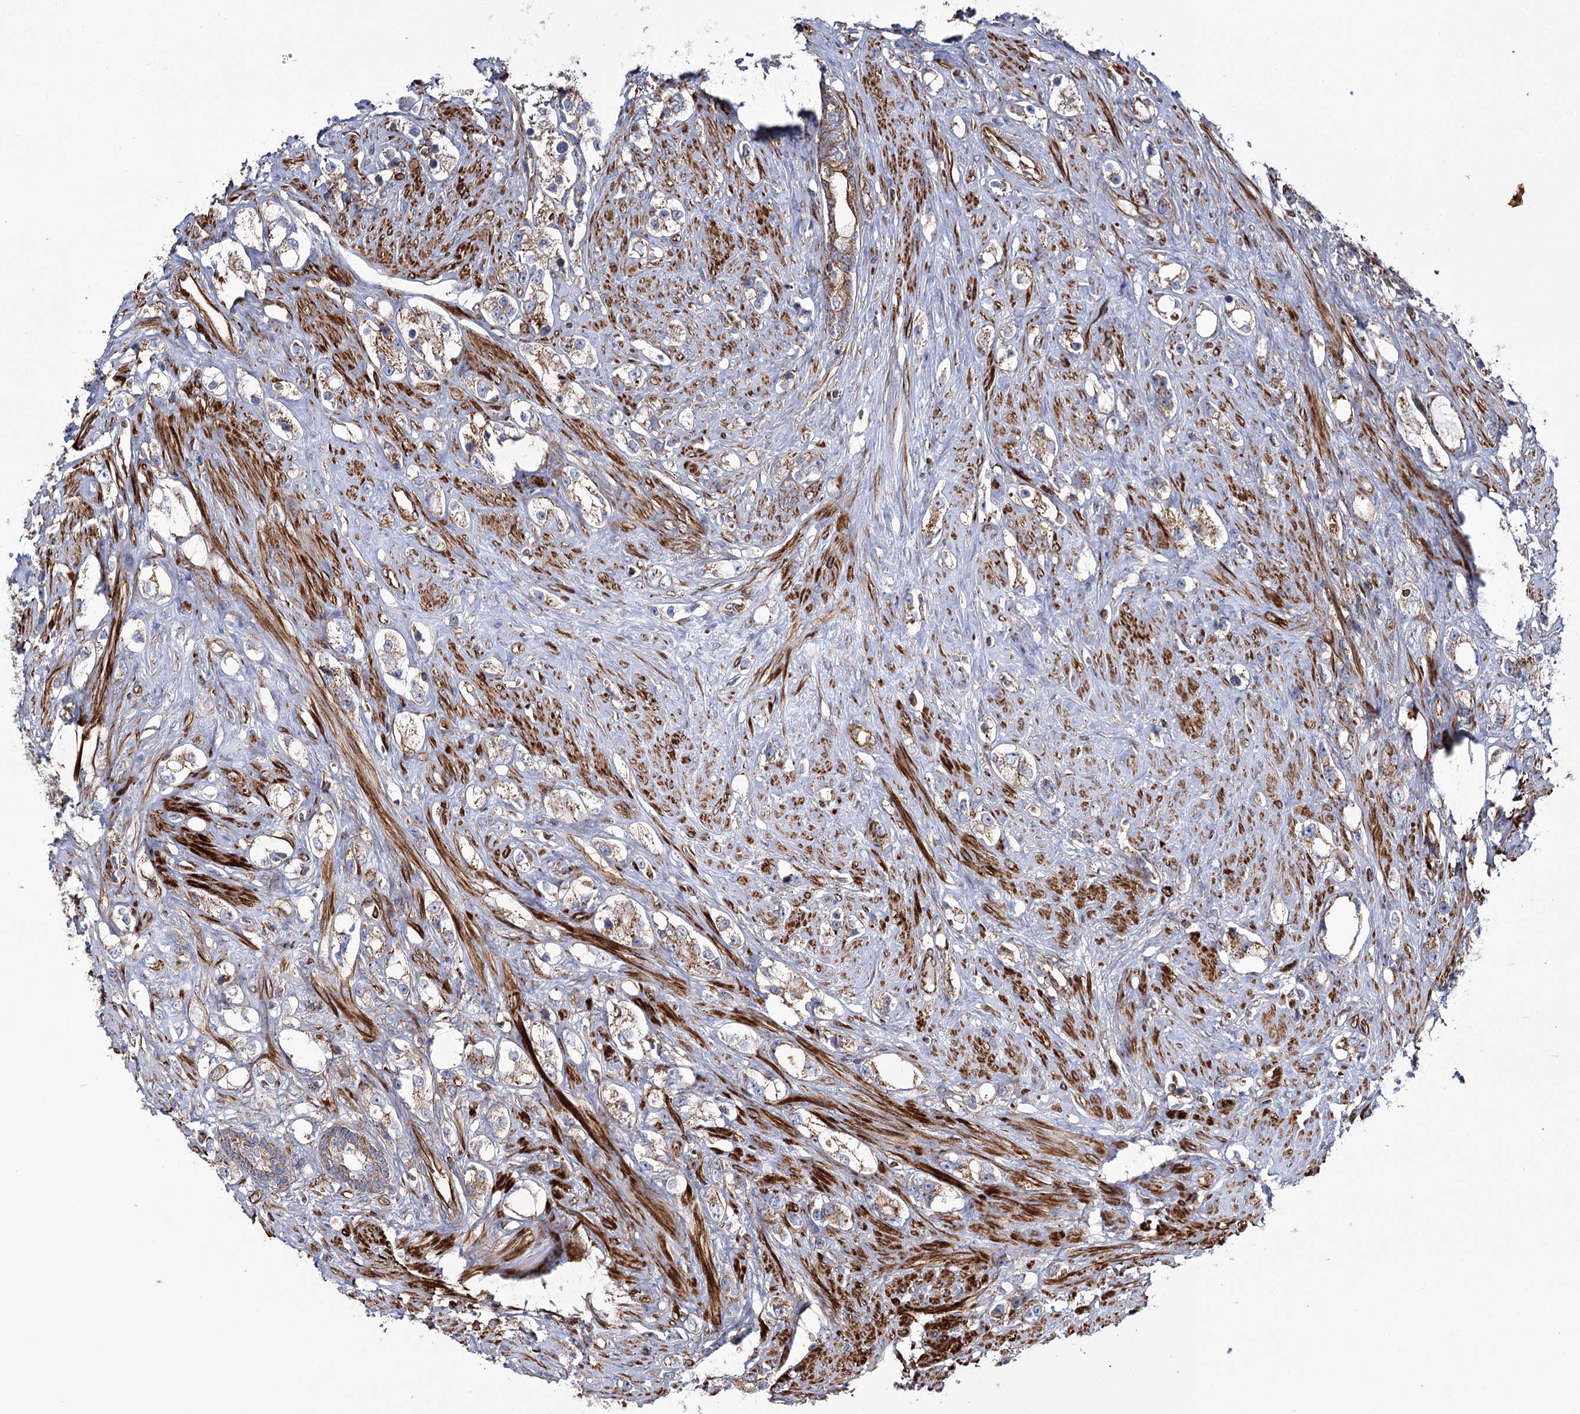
{"staining": {"intensity": "weak", "quantity": "25%-75%", "location": "cytoplasmic/membranous"}, "tissue": "prostate cancer", "cell_type": "Tumor cells", "image_type": "cancer", "snomed": [{"axis": "morphology", "description": "Adenocarcinoma, High grade"}, {"axis": "topography", "description": "Prostate"}], "caption": "Brown immunohistochemical staining in adenocarcinoma (high-grade) (prostate) displays weak cytoplasmic/membranous expression in approximately 25%-75% of tumor cells. Immunohistochemistry (ihc) stains the protein of interest in brown and the nuclei are stained blue.", "gene": "THUMPD3", "patient": {"sex": "male", "age": 63}}